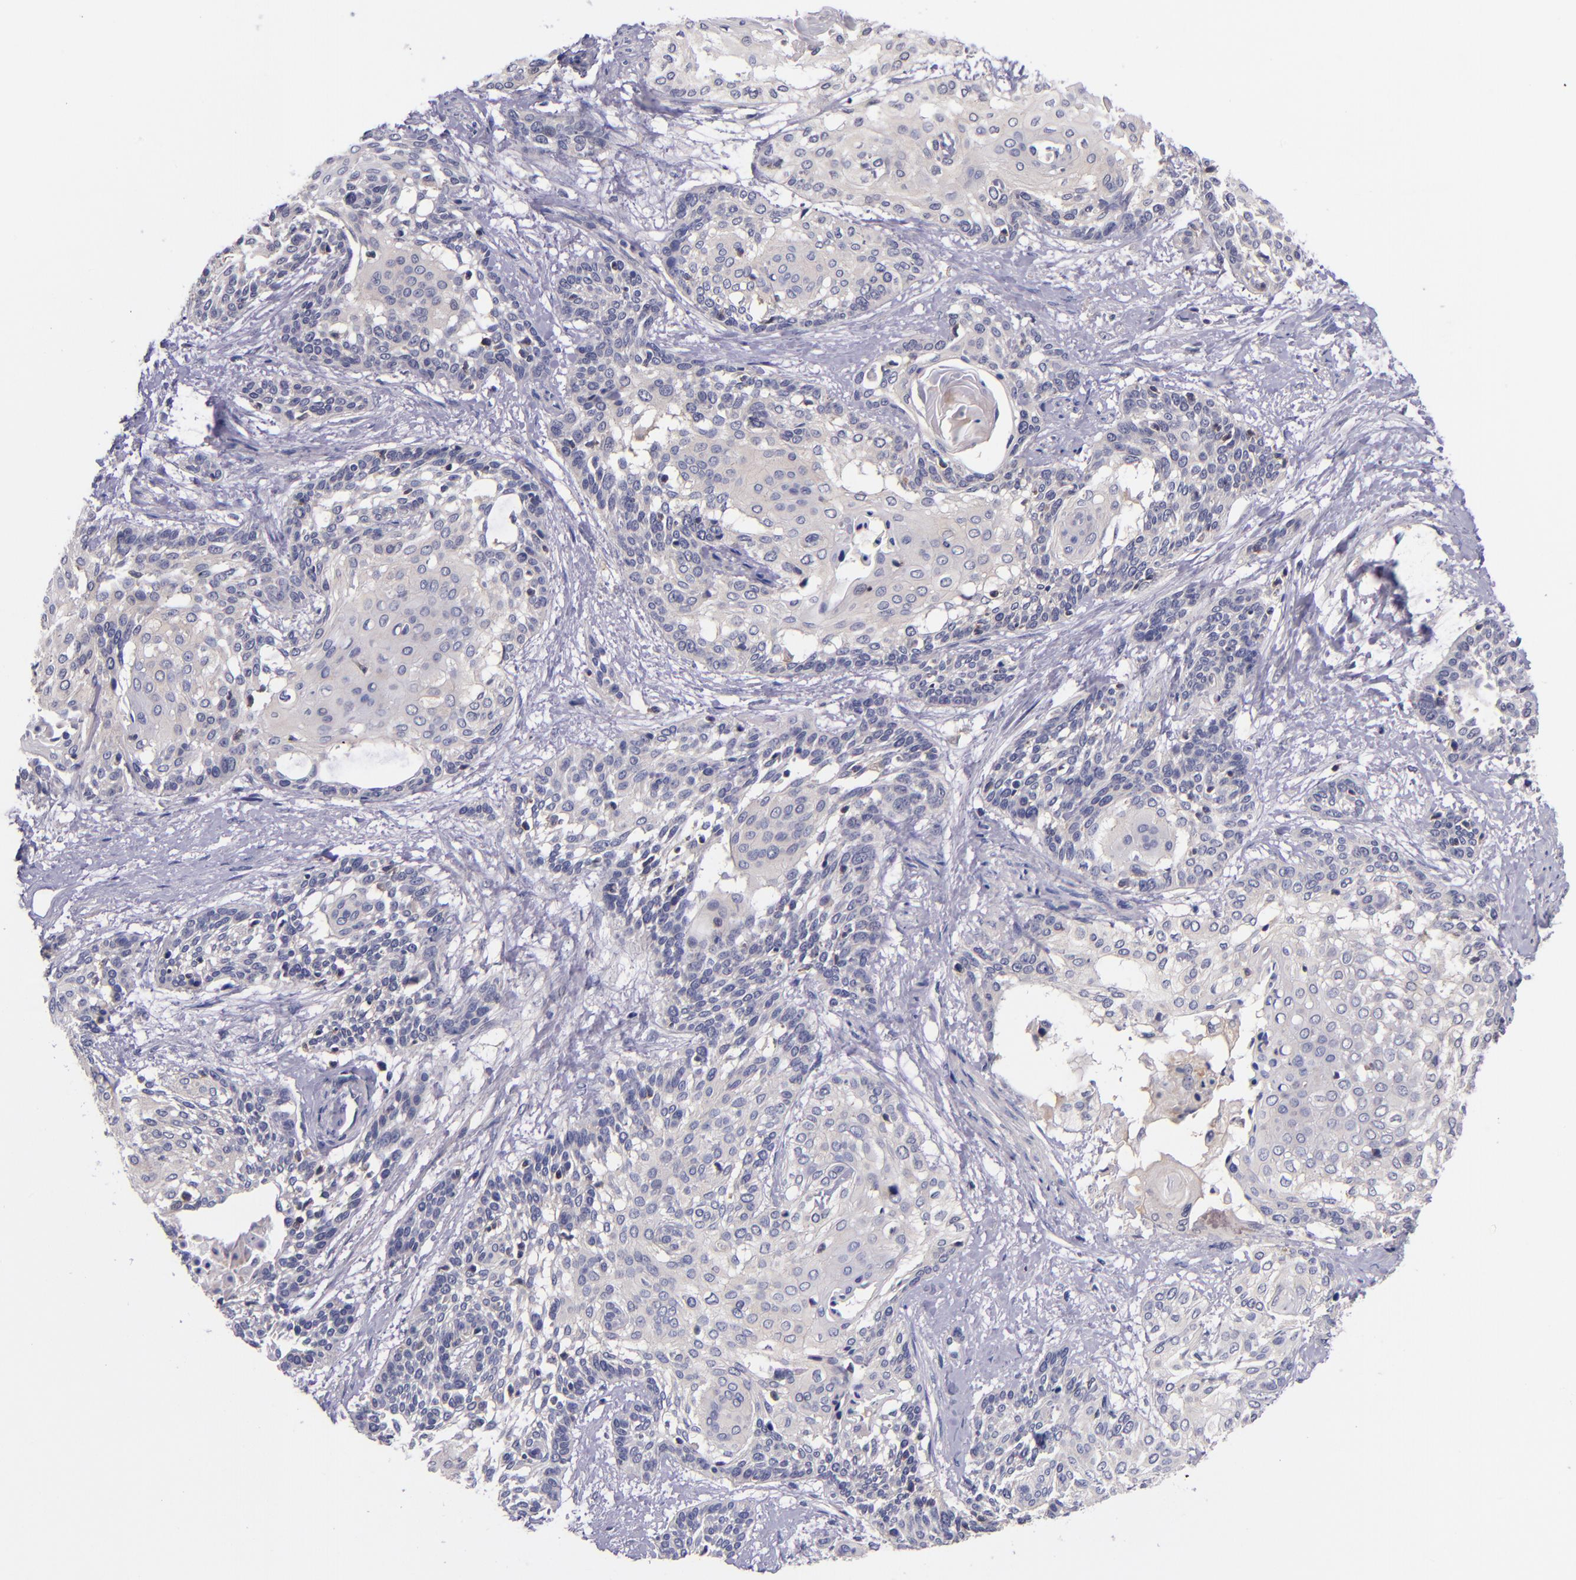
{"staining": {"intensity": "negative", "quantity": "none", "location": "none"}, "tissue": "cervical cancer", "cell_type": "Tumor cells", "image_type": "cancer", "snomed": [{"axis": "morphology", "description": "Squamous cell carcinoma, NOS"}, {"axis": "topography", "description": "Cervix"}], "caption": "Image shows no protein staining in tumor cells of cervical cancer (squamous cell carcinoma) tissue. (Brightfield microscopy of DAB immunohistochemistry (IHC) at high magnification).", "gene": "RBP4", "patient": {"sex": "female", "age": 57}}